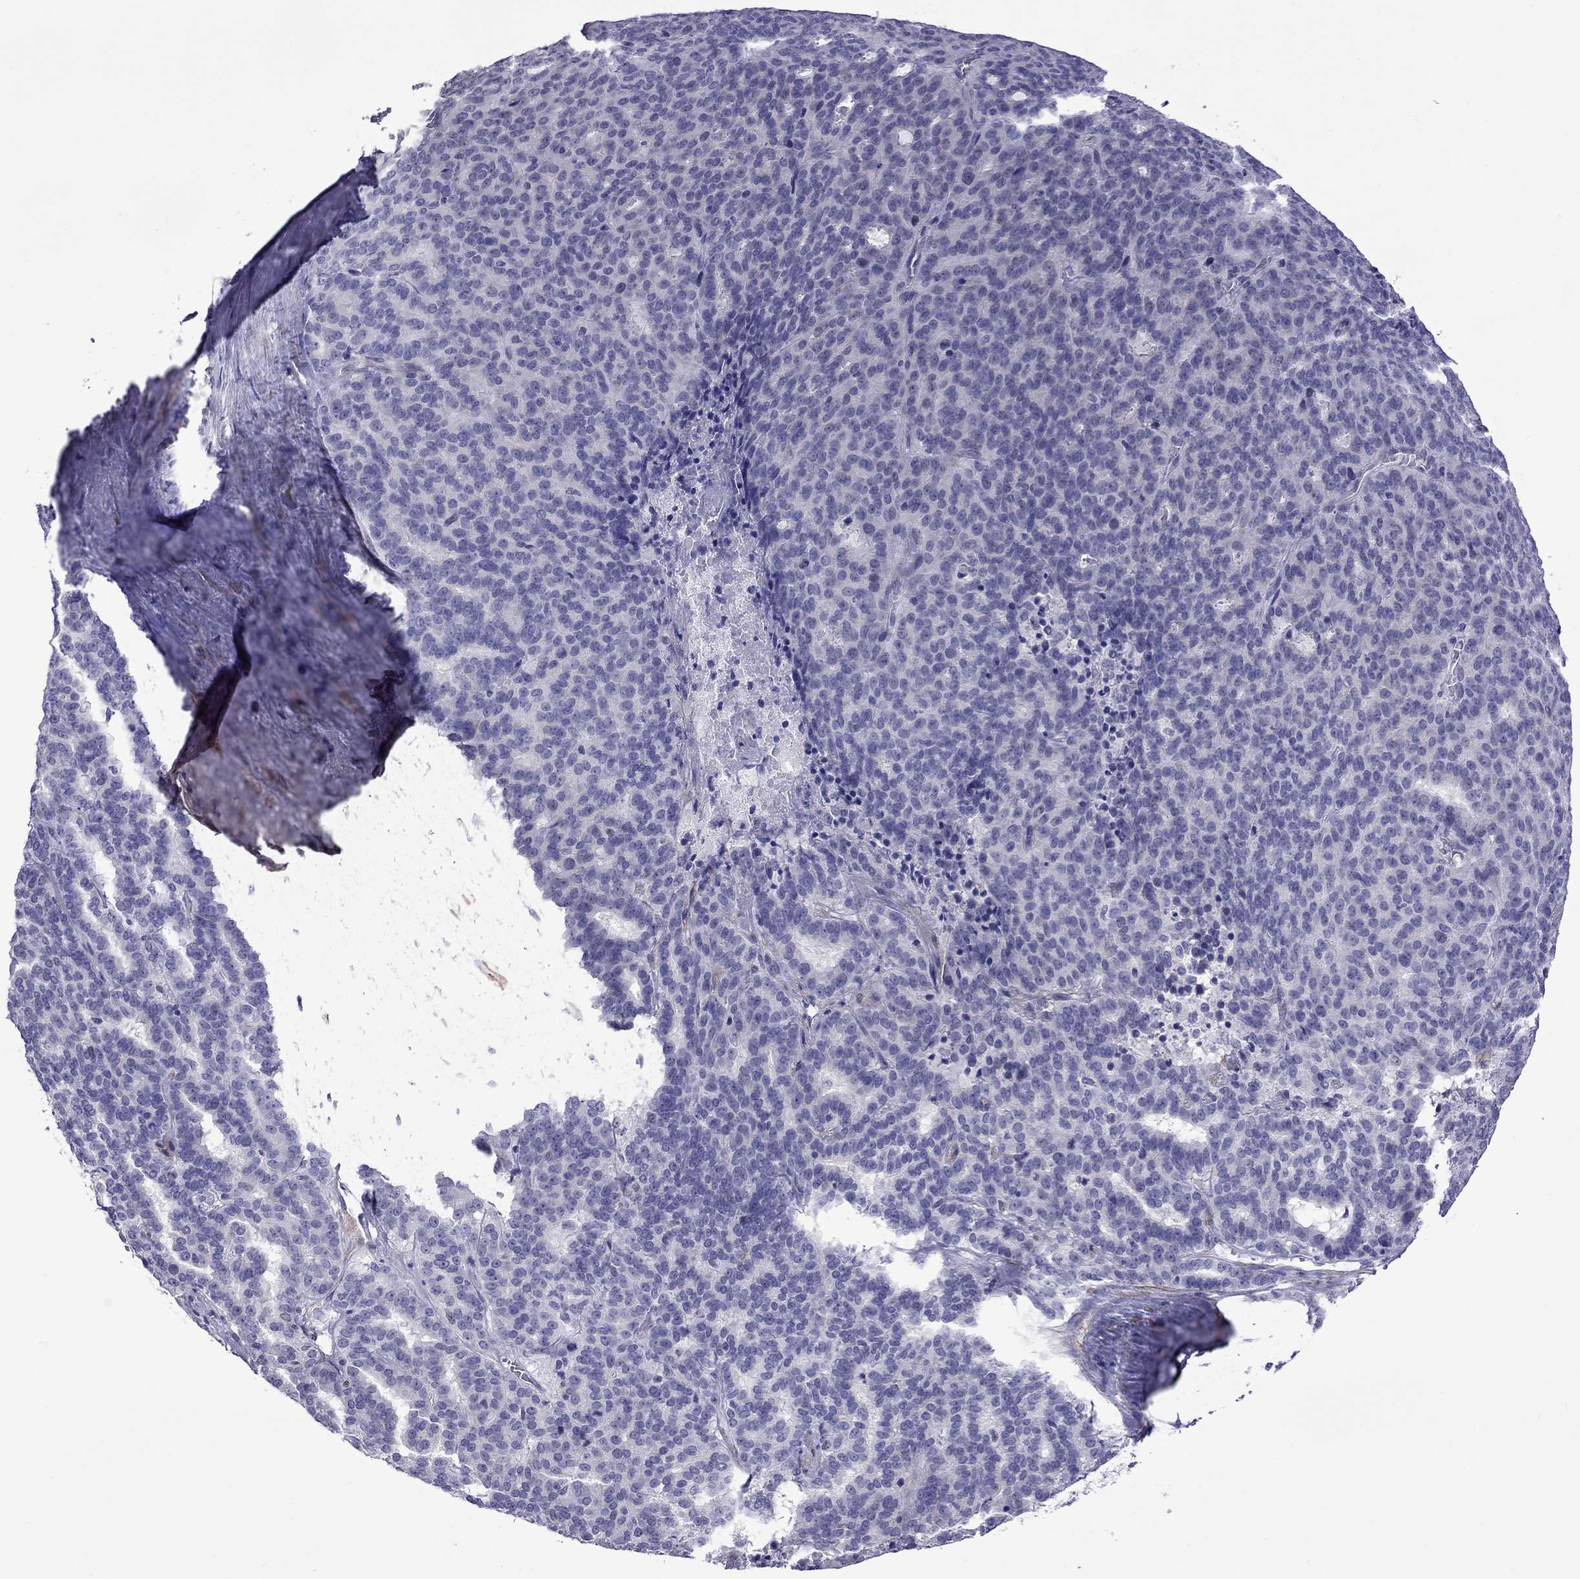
{"staining": {"intensity": "negative", "quantity": "none", "location": "none"}, "tissue": "liver cancer", "cell_type": "Tumor cells", "image_type": "cancer", "snomed": [{"axis": "morphology", "description": "Cholangiocarcinoma"}, {"axis": "topography", "description": "Liver"}], "caption": "The image shows no significant expression in tumor cells of liver cholangiocarcinoma.", "gene": "CHRNA5", "patient": {"sex": "female", "age": 47}}